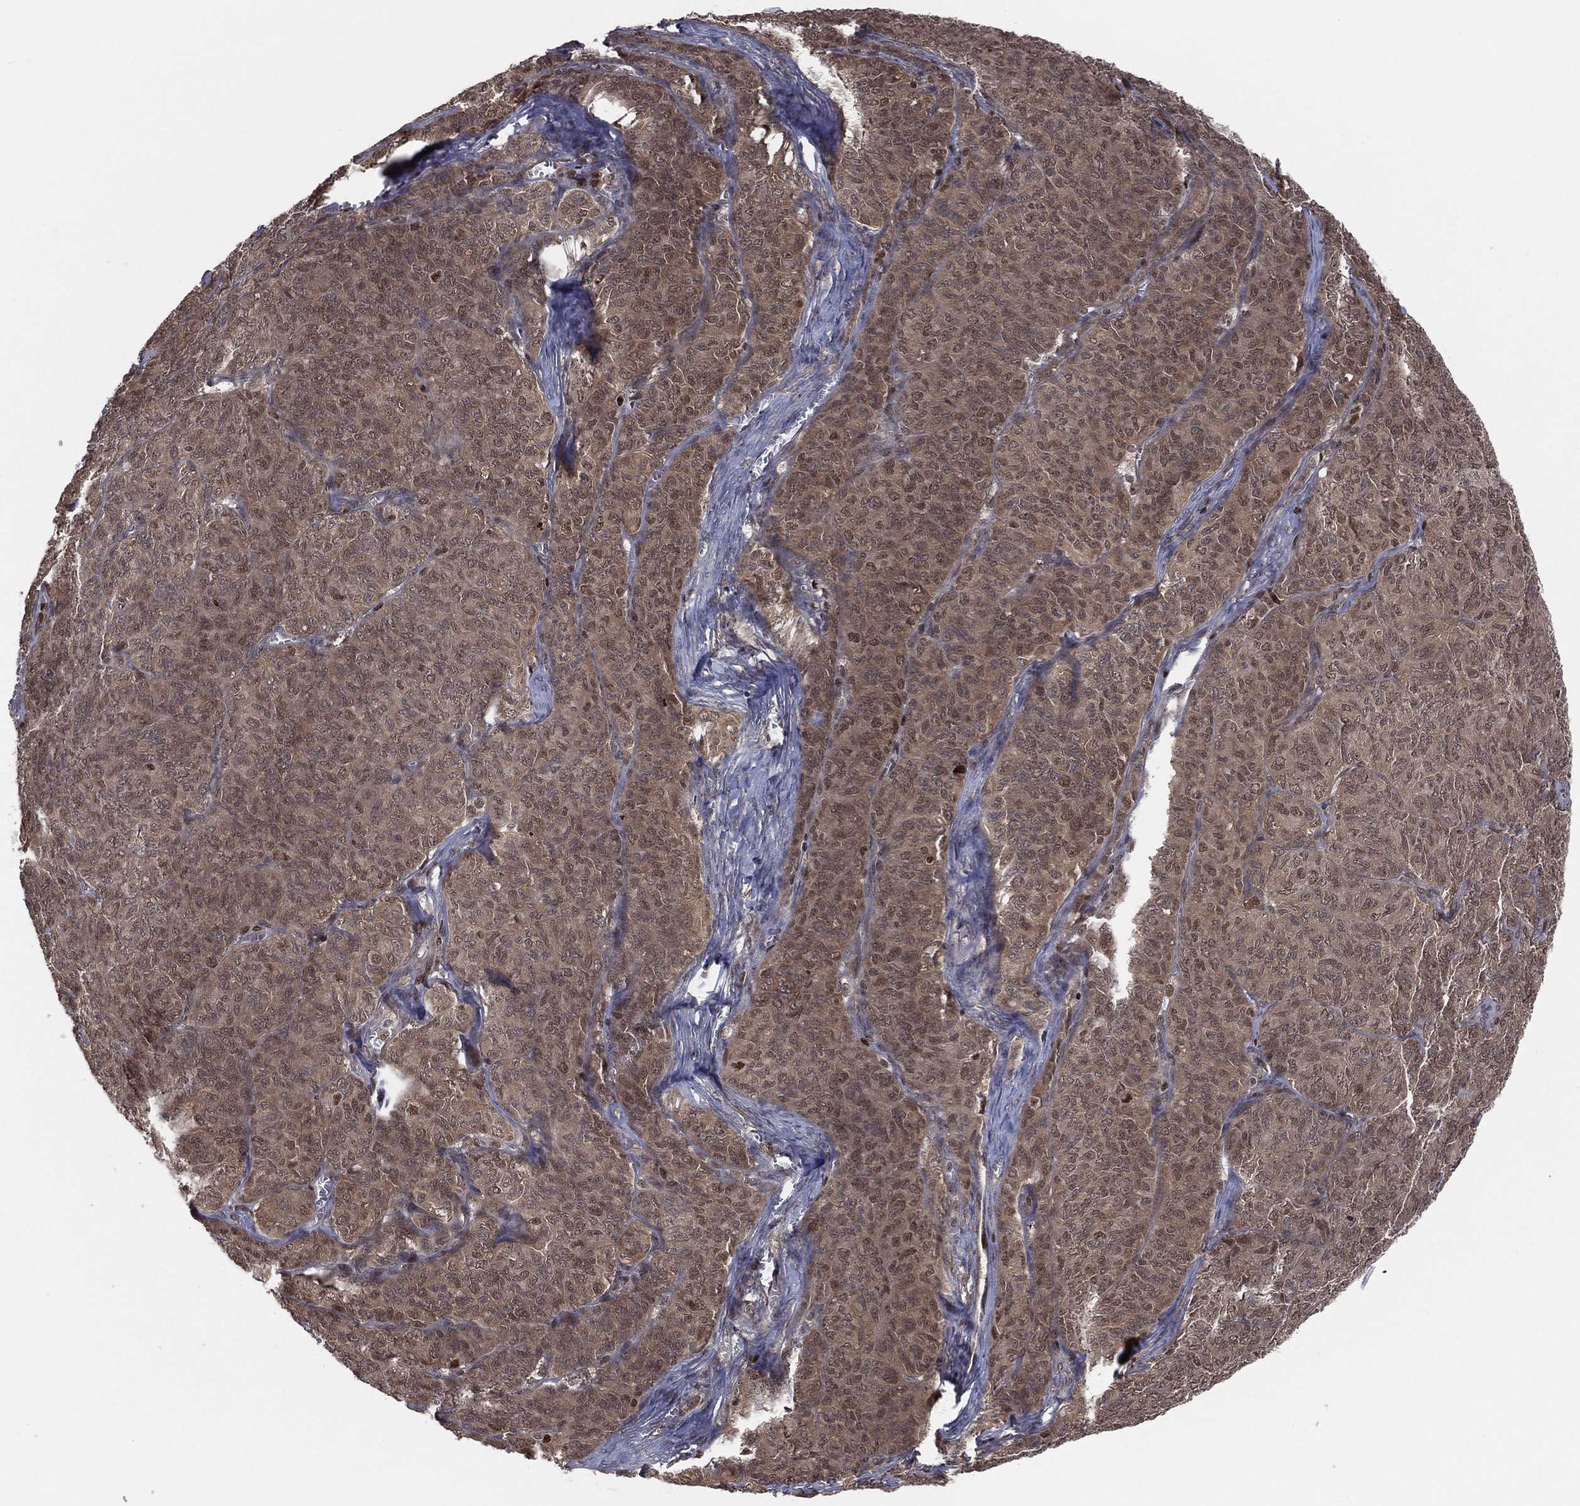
{"staining": {"intensity": "moderate", "quantity": ">75%", "location": "cytoplasmic/membranous"}, "tissue": "ovarian cancer", "cell_type": "Tumor cells", "image_type": "cancer", "snomed": [{"axis": "morphology", "description": "Carcinoma, endometroid"}, {"axis": "topography", "description": "Ovary"}], "caption": "Tumor cells exhibit medium levels of moderate cytoplasmic/membranous expression in approximately >75% of cells in ovarian cancer.", "gene": "PSMA1", "patient": {"sex": "female", "age": 80}}